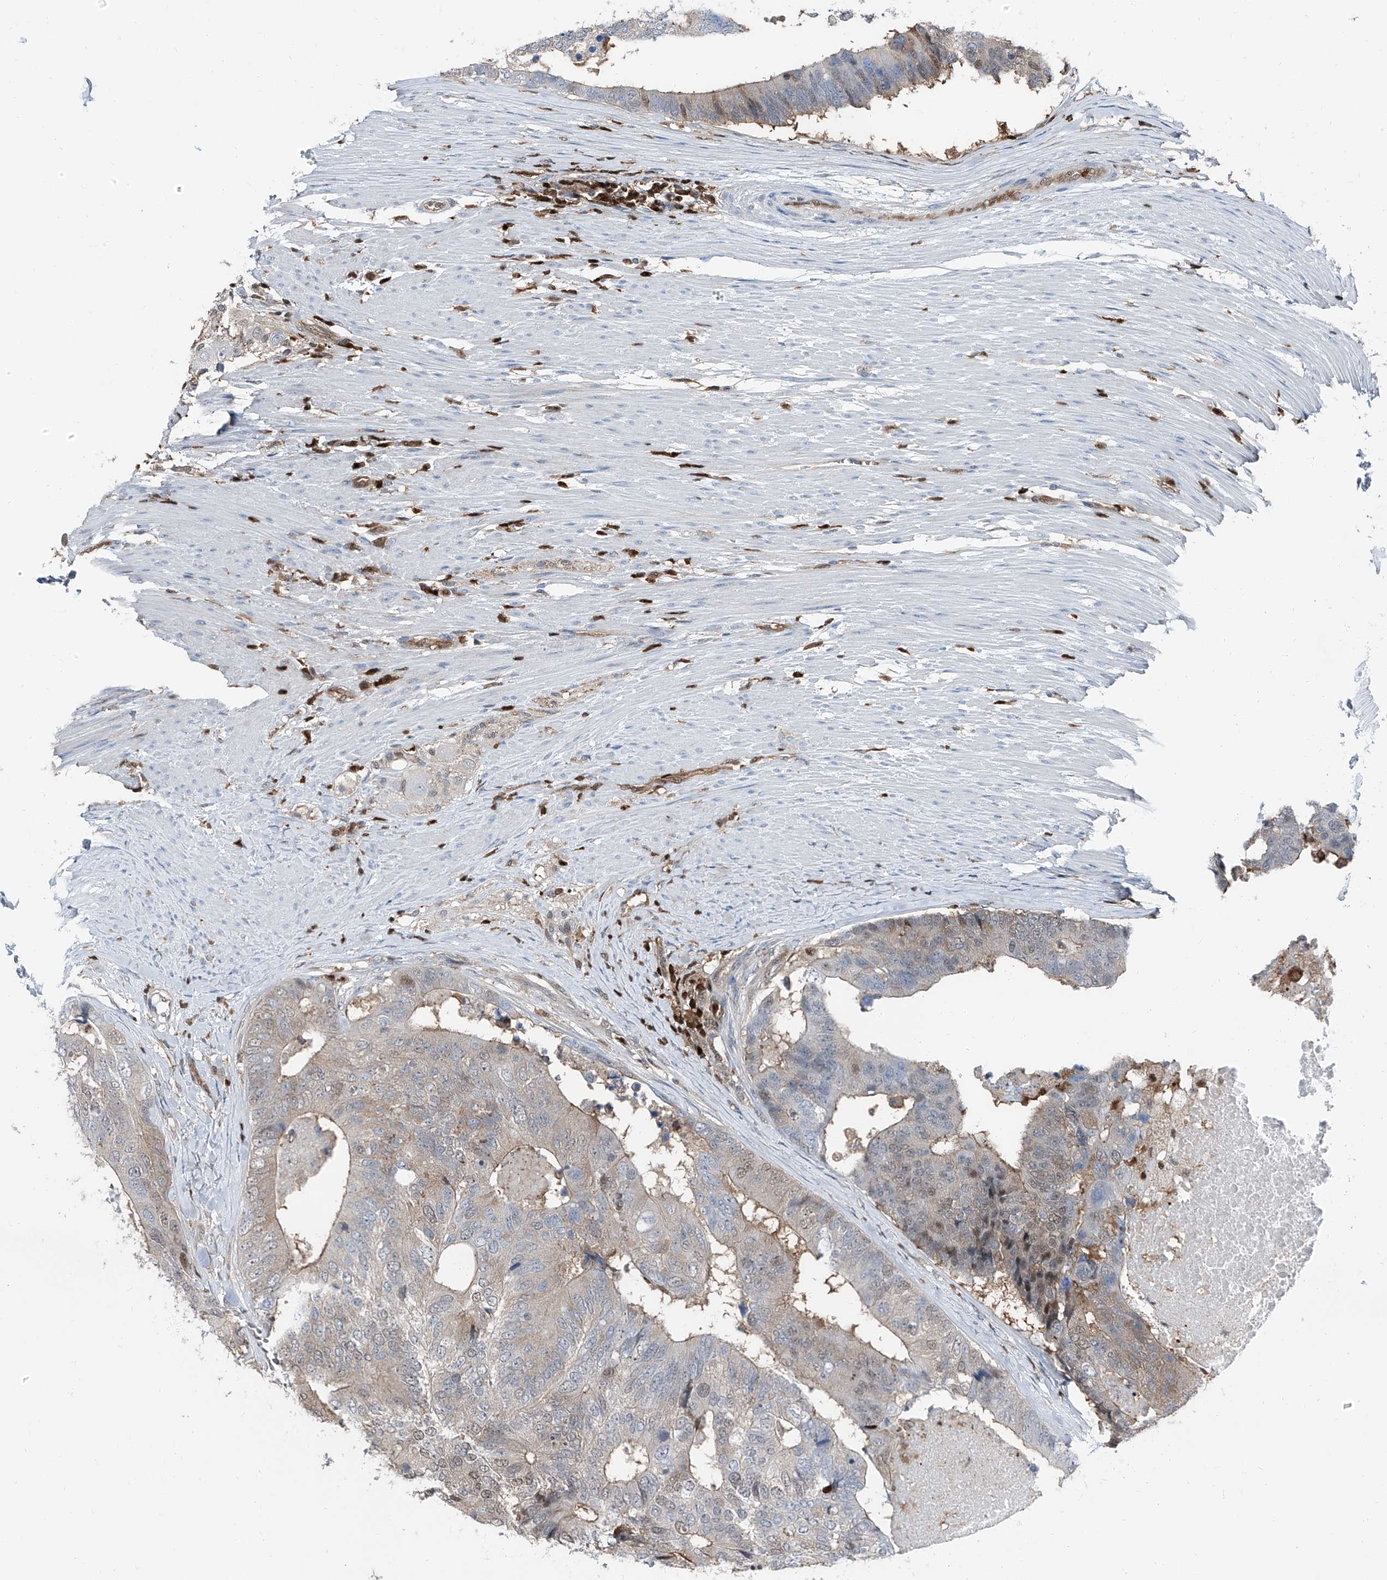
{"staining": {"intensity": "weak", "quantity": "<25%", "location": "nuclear"}, "tissue": "colorectal cancer", "cell_type": "Tumor cells", "image_type": "cancer", "snomed": [{"axis": "morphology", "description": "Adenocarcinoma, NOS"}, {"axis": "topography", "description": "Colon"}], "caption": "Colorectal adenocarcinoma stained for a protein using immunohistochemistry (IHC) demonstrates no staining tumor cells.", "gene": "PSMB10", "patient": {"sex": "female", "age": 67}}